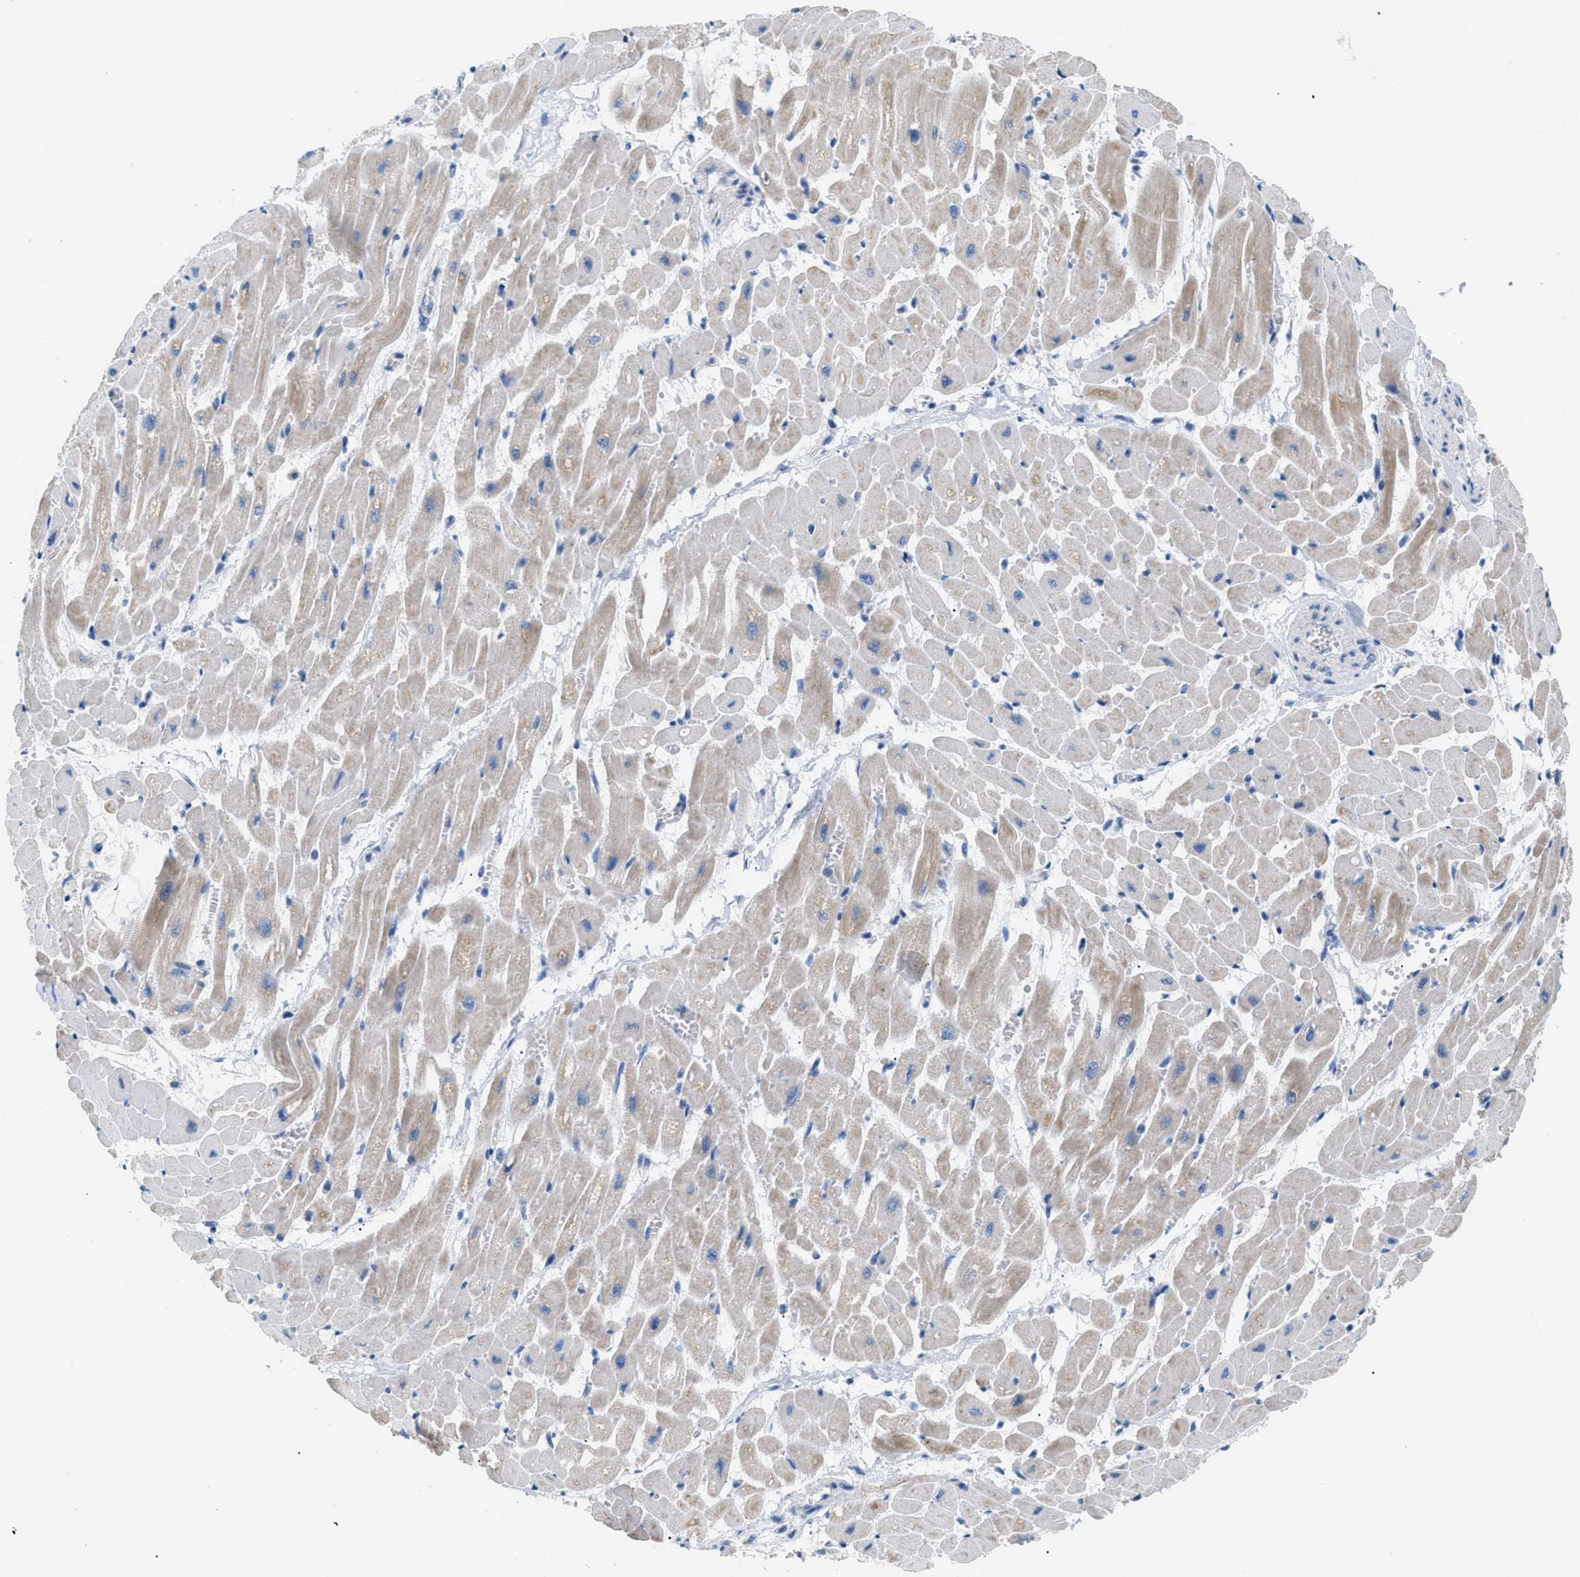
{"staining": {"intensity": "moderate", "quantity": "25%-75%", "location": "cytoplasmic/membranous"}, "tissue": "heart muscle", "cell_type": "Cardiomyocytes", "image_type": "normal", "snomed": [{"axis": "morphology", "description": "Normal tissue, NOS"}, {"axis": "topography", "description": "Heart"}], "caption": "The image demonstrates staining of unremarkable heart muscle, revealing moderate cytoplasmic/membranous protein staining (brown color) within cardiomyocytes.", "gene": "ILDR1", "patient": {"sex": "male", "age": 45}}